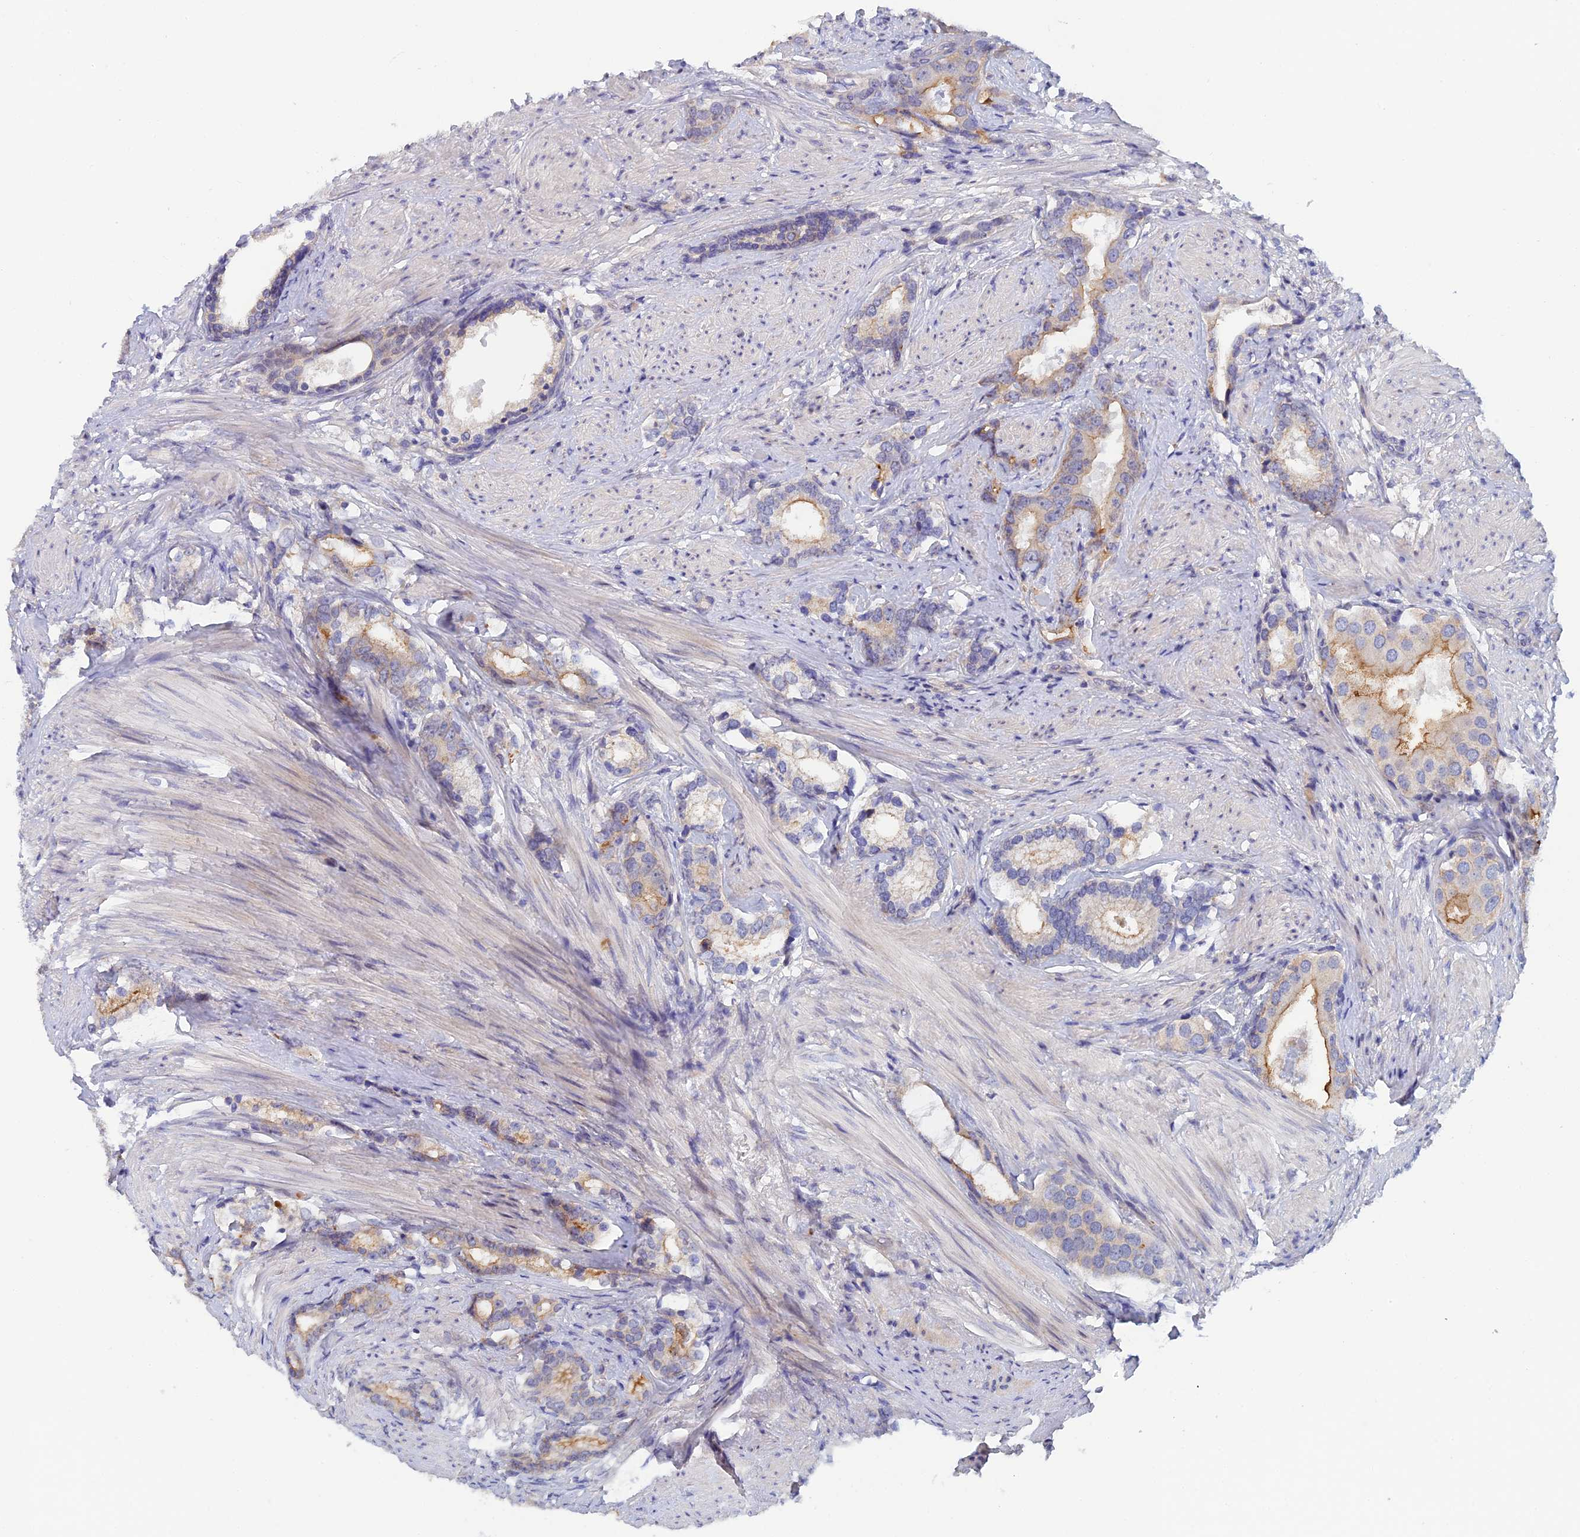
{"staining": {"intensity": "moderate", "quantity": "<25%", "location": "cytoplasmic/membranous"}, "tissue": "prostate cancer", "cell_type": "Tumor cells", "image_type": "cancer", "snomed": [{"axis": "morphology", "description": "Adenocarcinoma, Low grade"}, {"axis": "topography", "description": "Prostate"}], "caption": "A brown stain shows moderate cytoplasmic/membranous positivity of a protein in human prostate cancer (low-grade adenocarcinoma) tumor cells.", "gene": "GIPC1", "patient": {"sex": "male", "age": 71}}